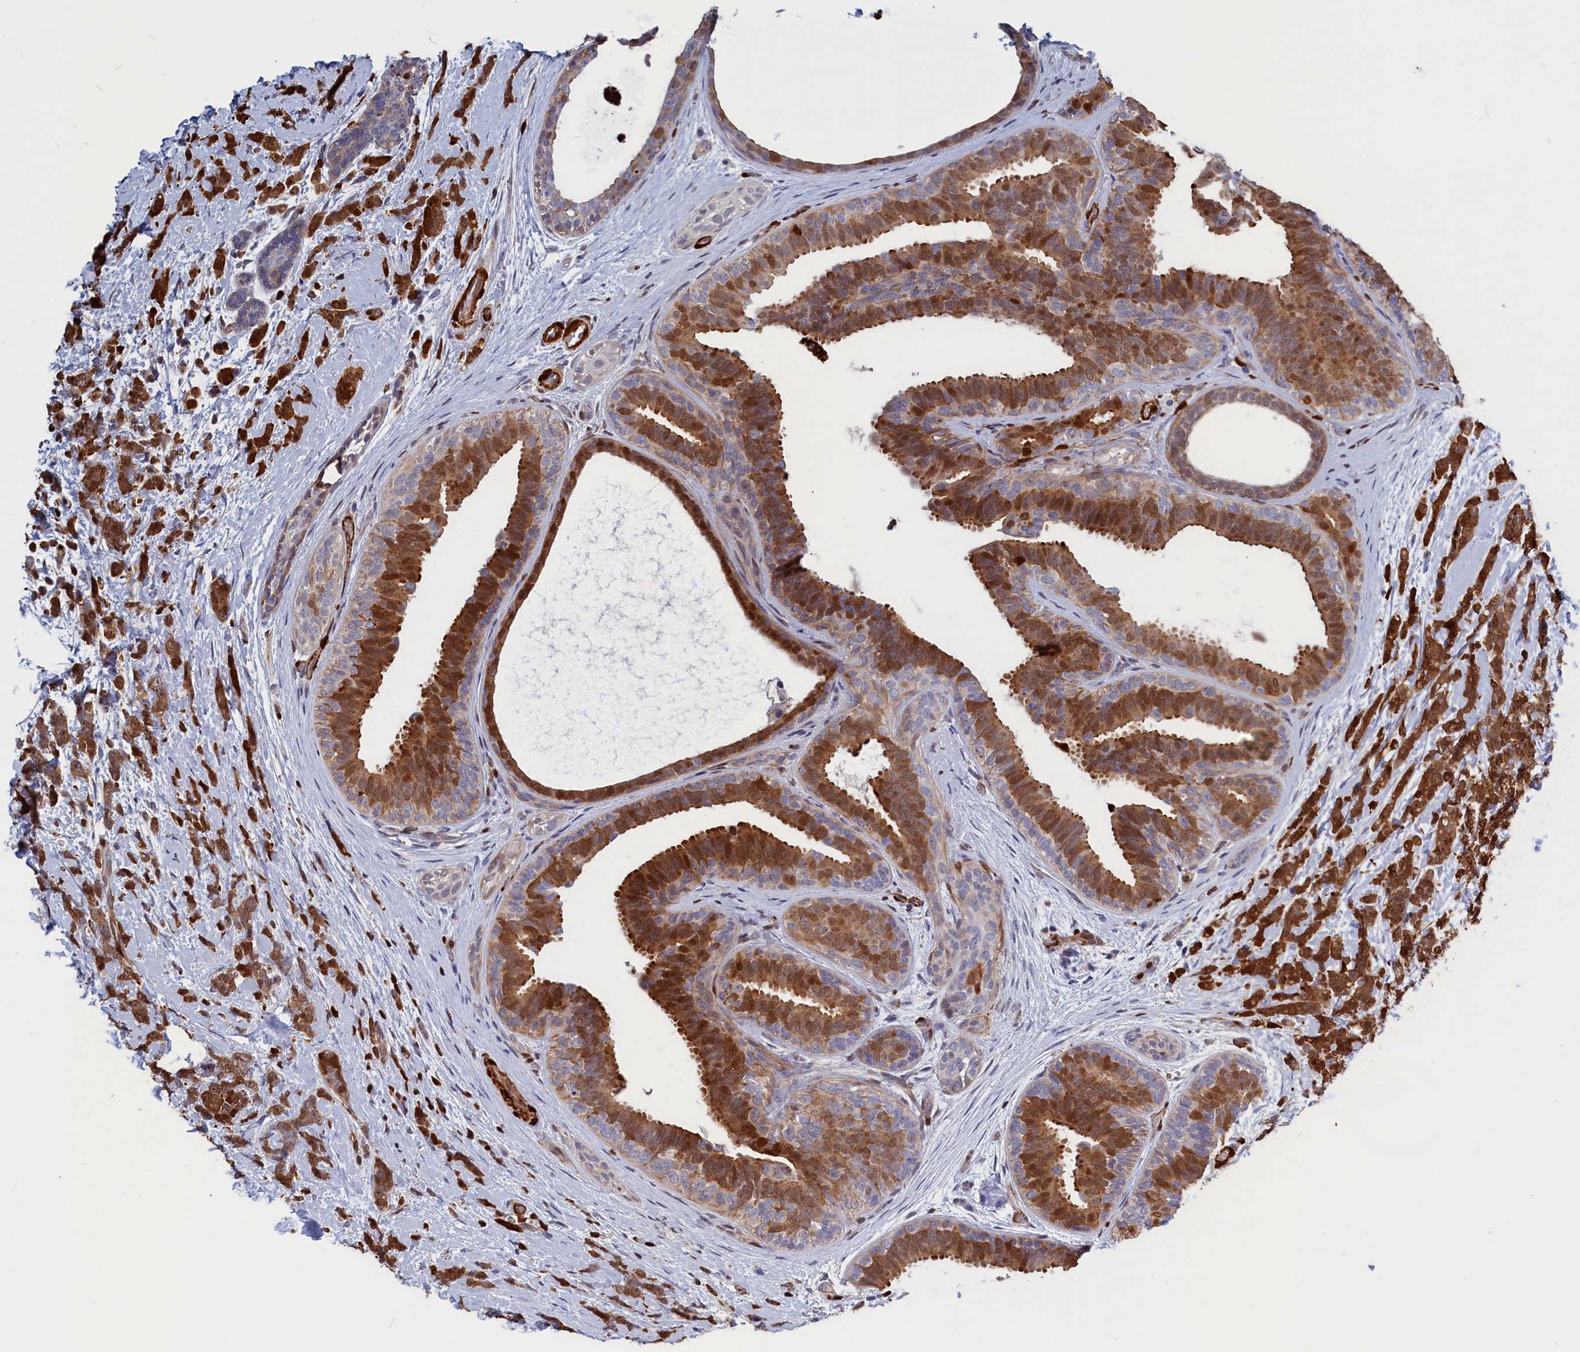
{"staining": {"intensity": "strong", "quantity": ">75%", "location": "cytoplasmic/membranous"}, "tissue": "breast cancer", "cell_type": "Tumor cells", "image_type": "cancer", "snomed": [{"axis": "morphology", "description": "Lobular carcinoma"}, {"axis": "topography", "description": "Breast"}], "caption": "Brown immunohistochemical staining in breast cancer (lobular carcinoma) shows strong cytoplasmic/membranous staining in approximately >75% of tumor cells. (Brightfield microscopy of DAB IHC at high magnification).", "gene": "CRIP1", "patient": {"sex": "female", "age": 58}}